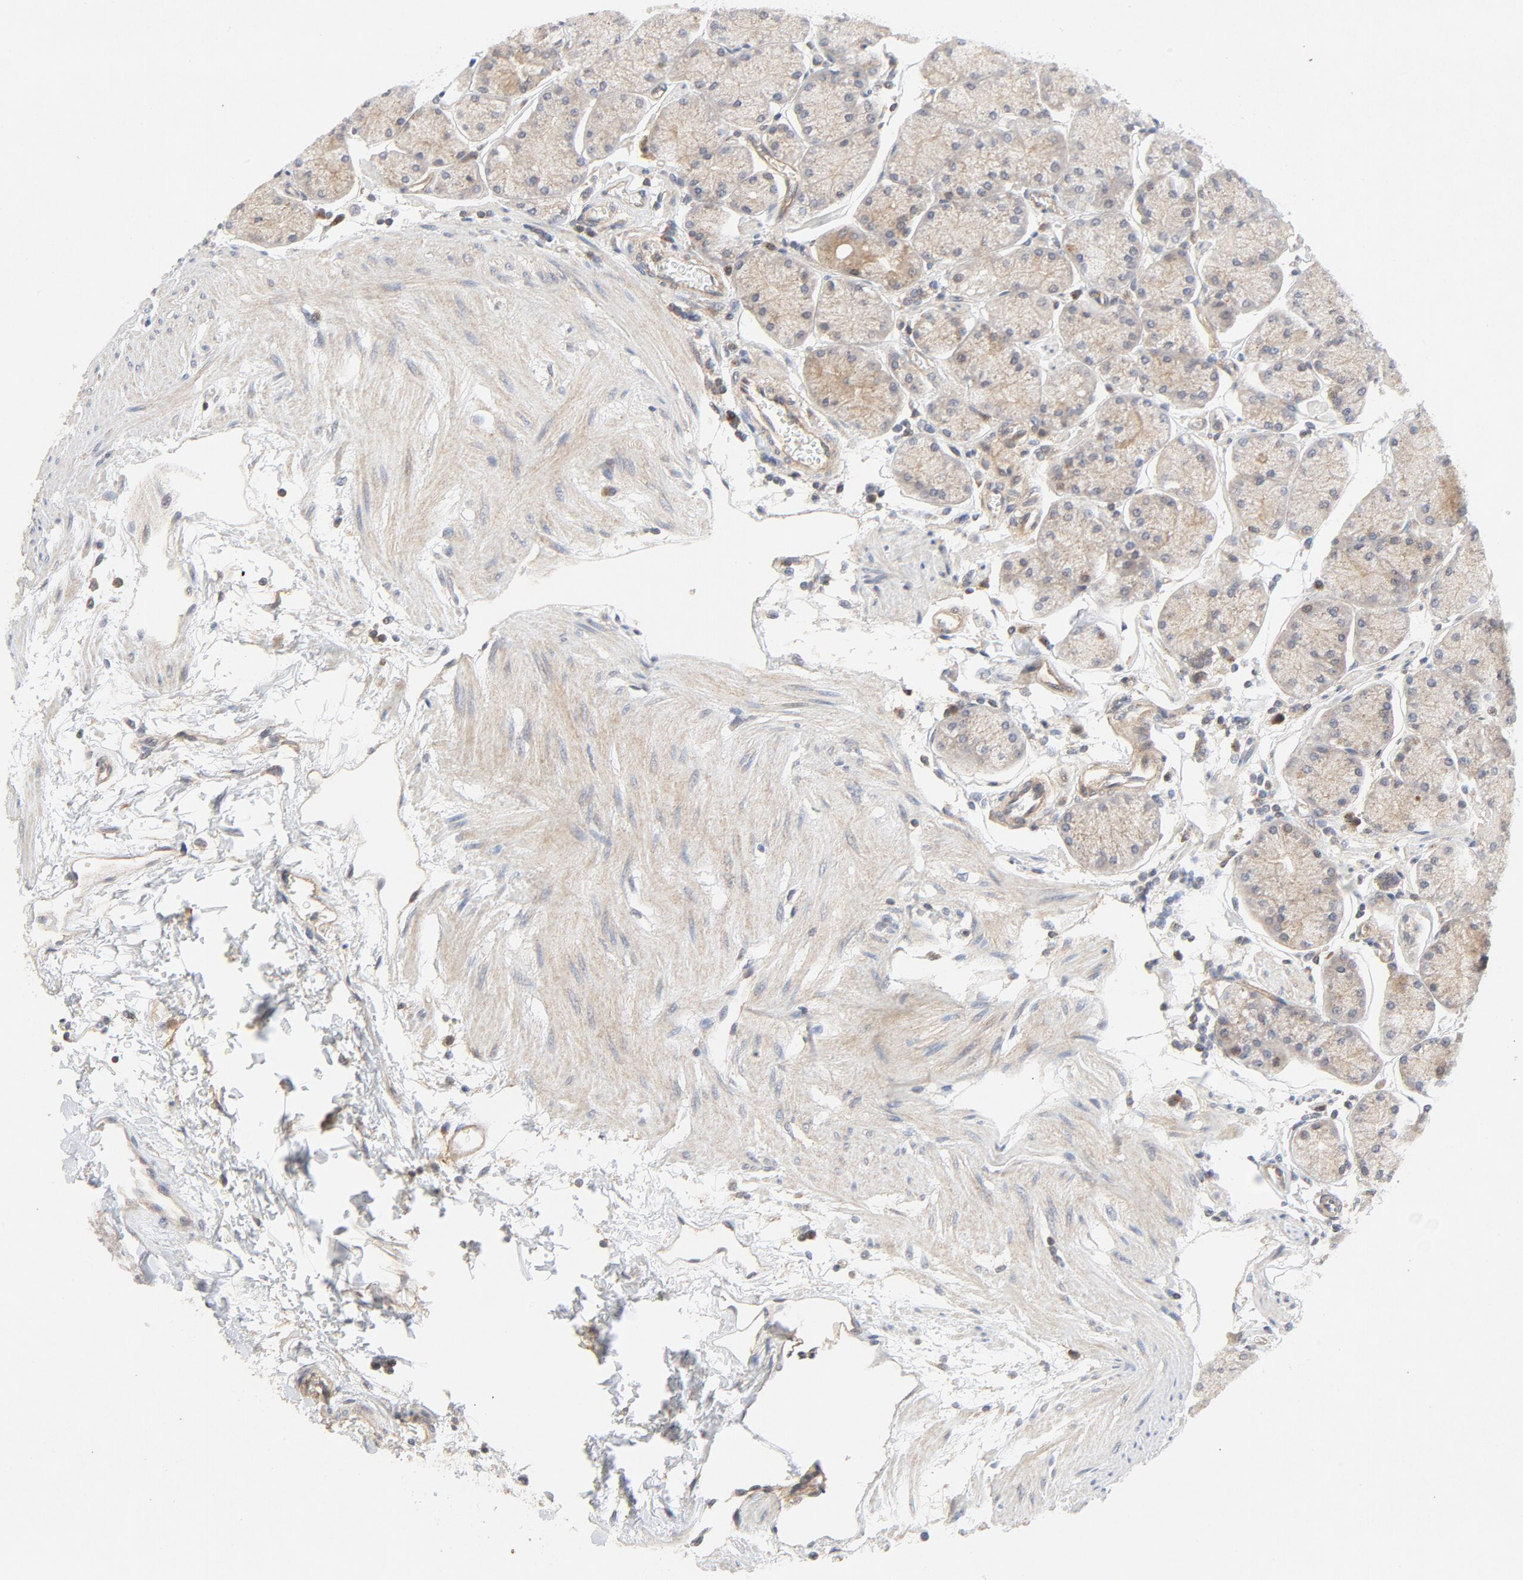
{"staining": {"intensity": "weak", "quantity": "<25%", "location": "cytoplasmic/membranous"}, "tissue": "stomach", "cell_type": "Glandular cells", "image_type": "normal", "snomed": [{"axis": "morphology", "description": "Normal tissue, NOS"}, {"axis": "topography", "description": "Stomach, upper"}, {"axis": "topography", "description": "Stomach"}], "caption": "IHC of unremarkable stomach reveals no expression in glandular cells. (Immunohistochemistry, brightfield microscopy, high magnification).", "gene": "MAP2K7", "patient": {"sex": "male", "age": 76}}